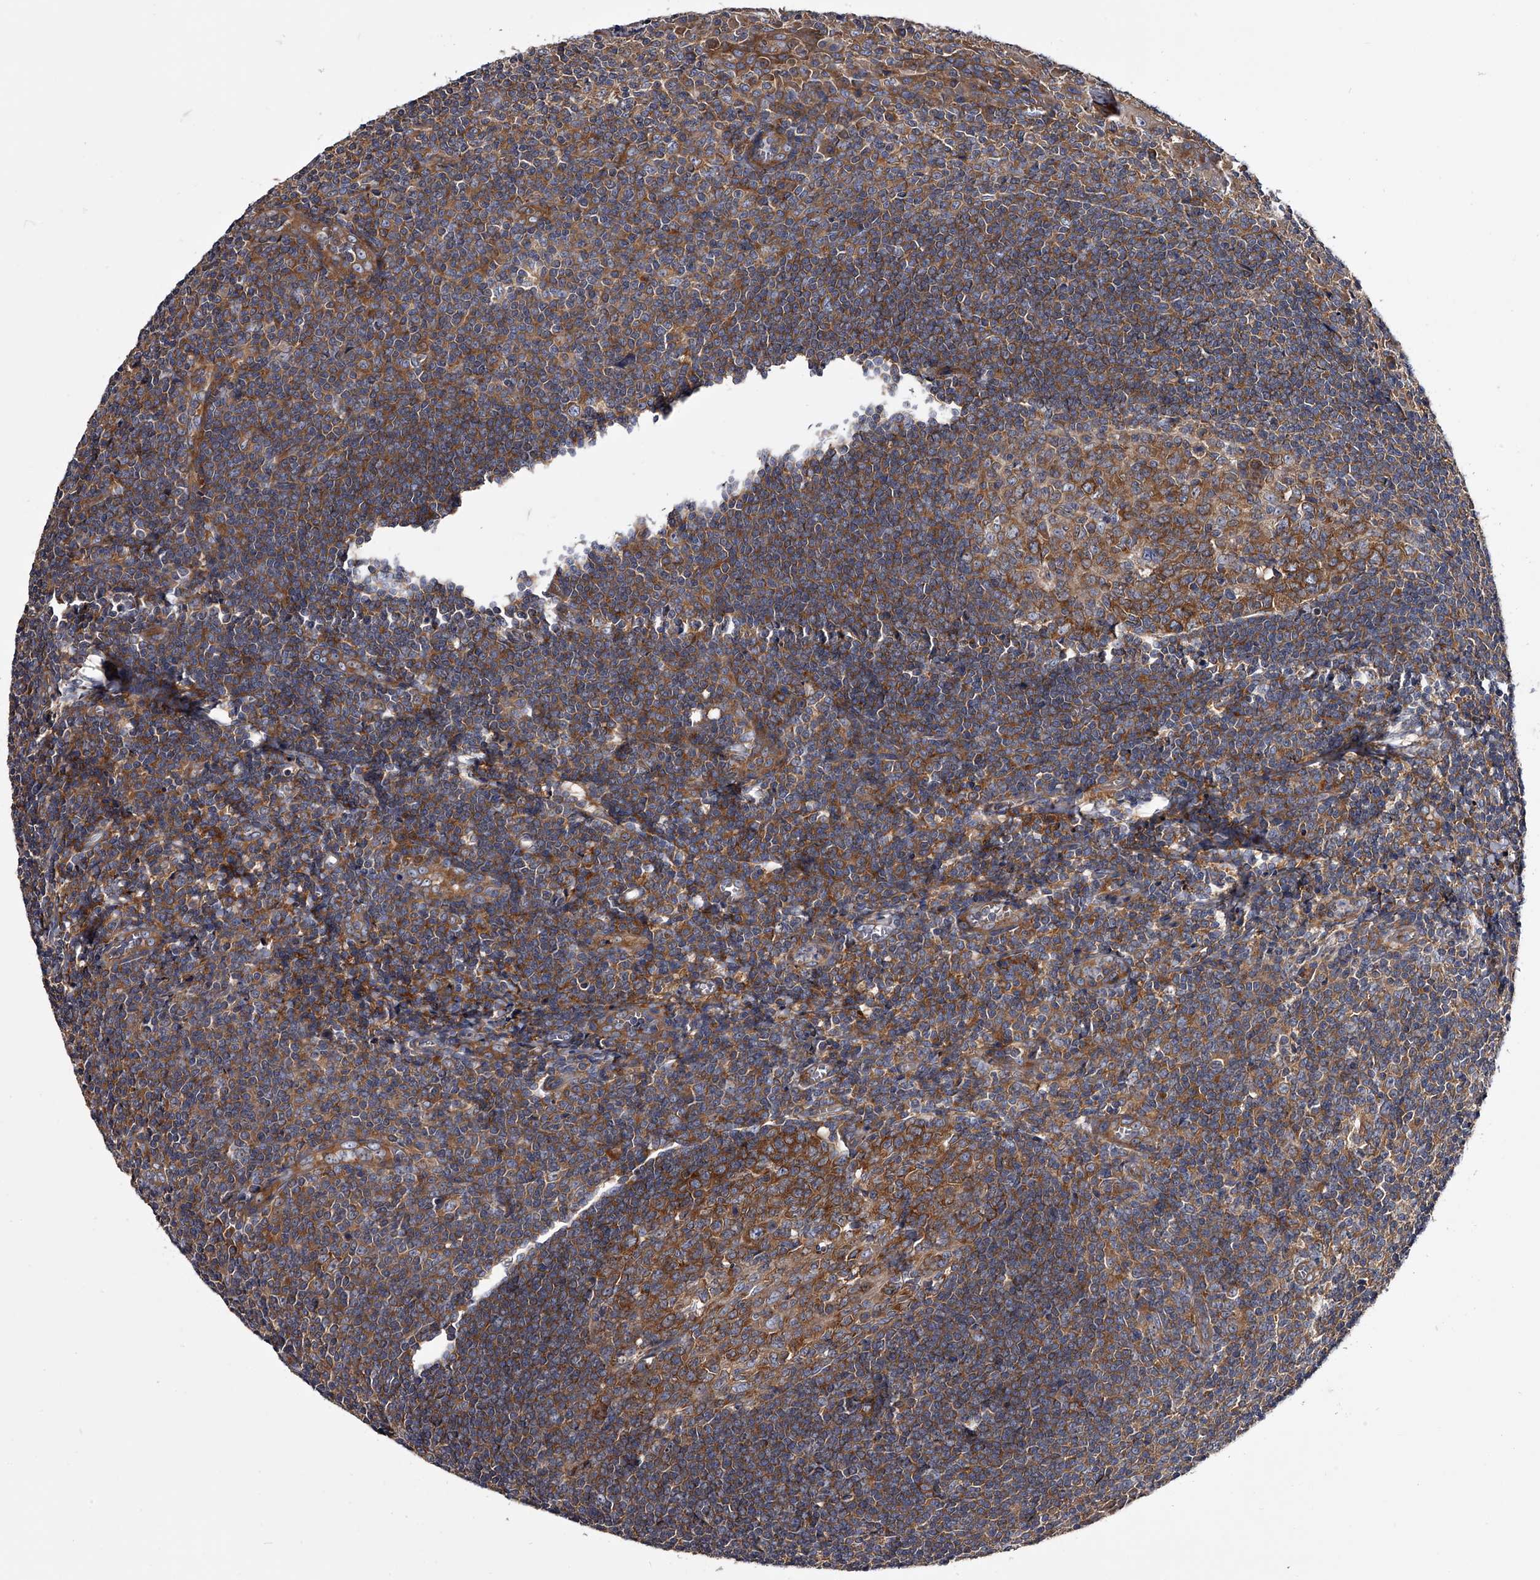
{"staining": {"intensity": "moderate", "quantity": "25%-75%", "location": "cytoplasmic/membranous"}, "tissue": "tonsil", "cell_type": "Germinal center cells", "image_type": "normal", "snomed": [{"axis": "morphology", "description": "Normal tissue, NOS"}, {"axis": "topography", "description": "Tonsil"}], "caption": "Approximately 25%-75% of germinal center cells in normal tonsil show moderate cytoplasmic/membranous protein positivity as visualized by brown immunohistochemical staining.", "gene": "GAPVD1", "patient": {"sex": "male", "age": 27}}